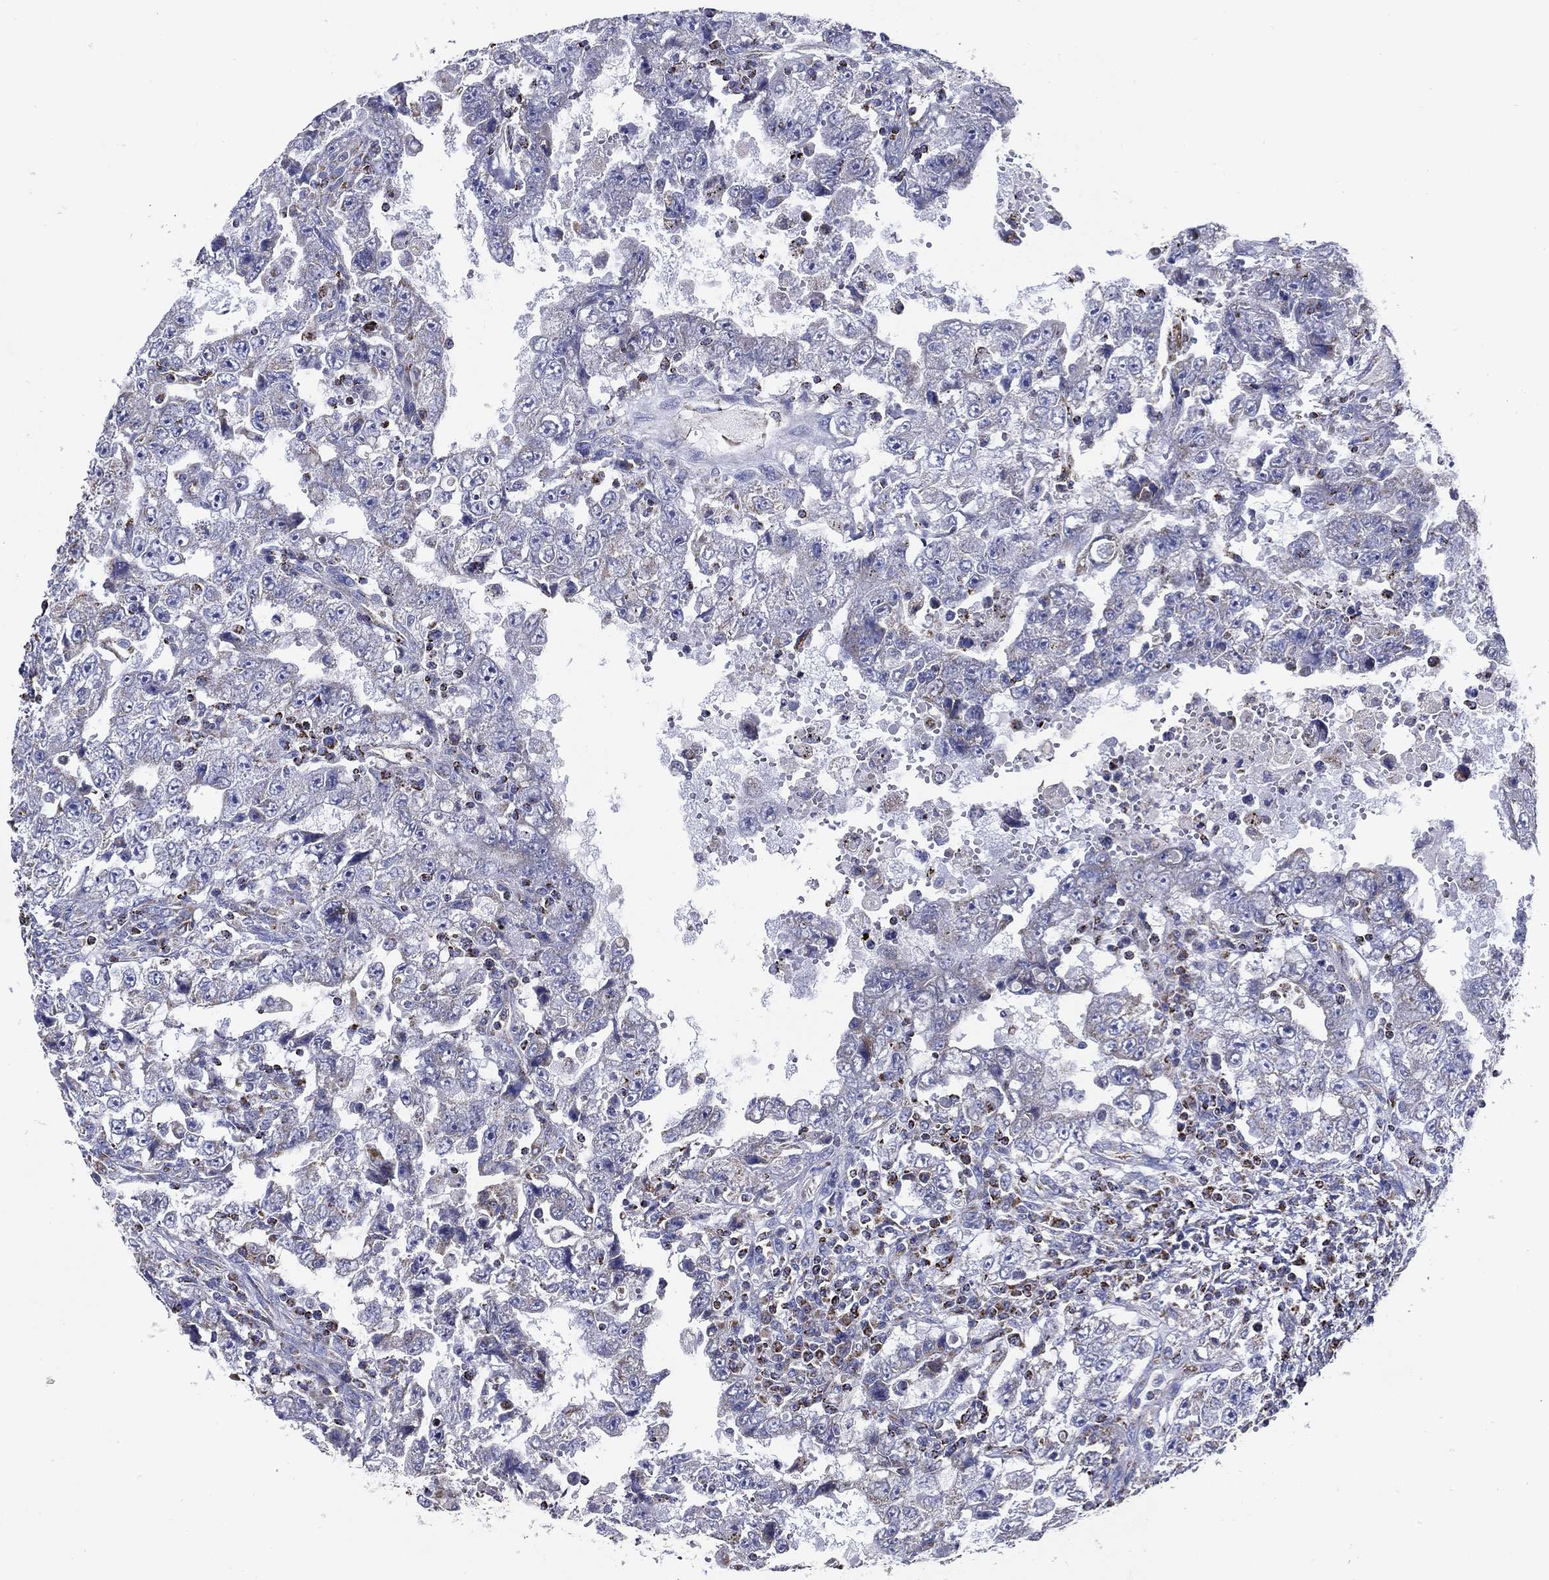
{"staining": {"intensity": "negative", "quantity": "none", "location": "none"}, "tissue": "testis cancer", "cell_type": "Tumor cells", "image_type": "cancer", "snomed": [{"axis": "morphology", "description": "Carcinoma, Embryonal, NOS"}, {"axis": "topography", "description": "Testis"}], "caption": "Protein analysis of testis embryonal carcinoma reveals no significant expression in tumor cells. (Stains: DAB immunohistochemistry with hematoxylin counter stain, Microscopy: brightfield microscopy at high magnification).", "gene": "SFXN1", "patient": {"sex": "male", "age": 26}}